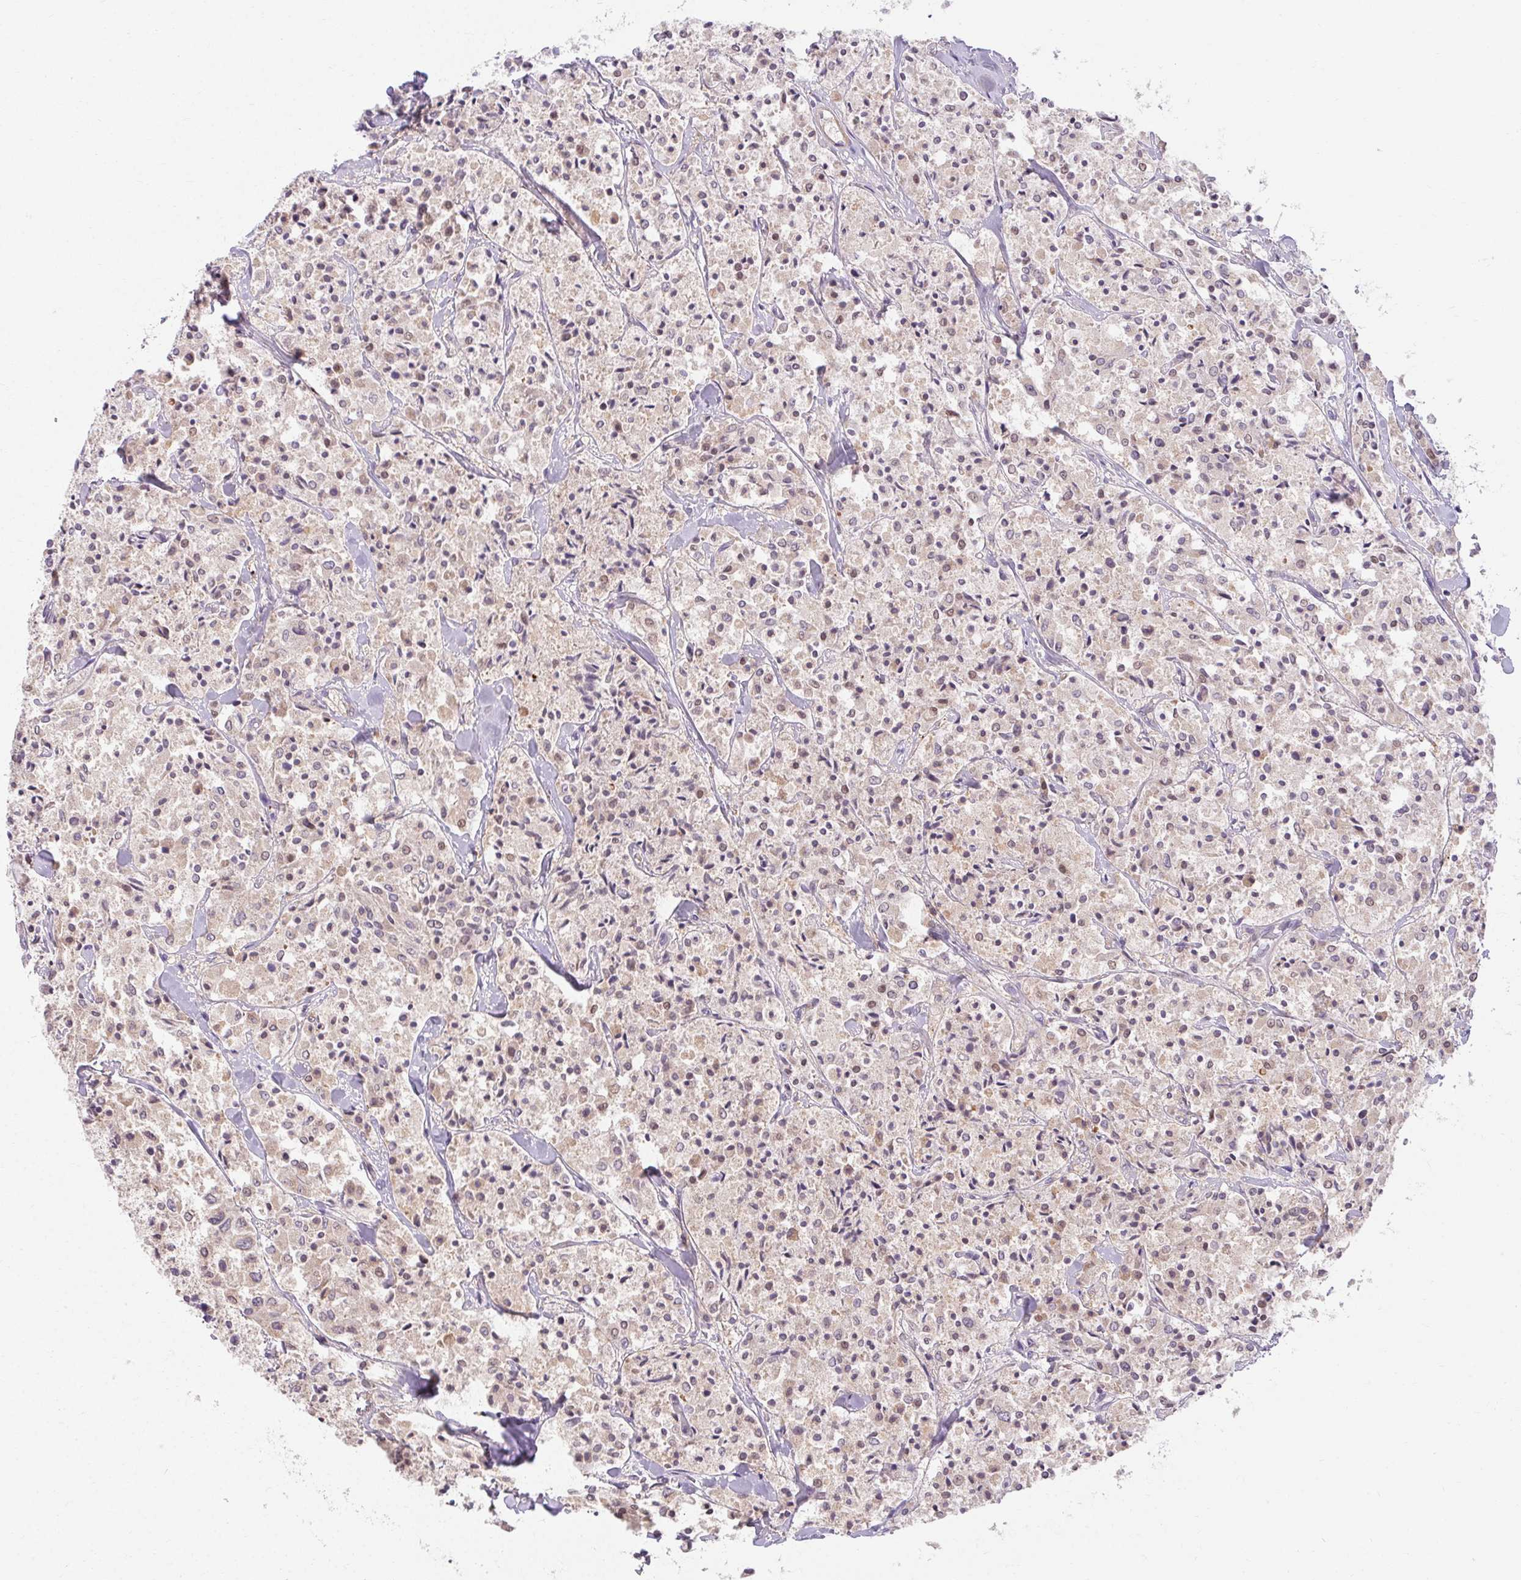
{"staining": {"intensity": "moderate", "quantity": "25%-75%", "location": "cytoplasmic/membranous"}, "tissue": "carcinoid", "cell_type": "Tumor cells", "image_type": "cancer", "snomed": [{"axis": "morphology", "description": "Carcinoid, malignant, NOS"}, {"axis": "topography", "description": "Lung"}], "caption": "Immunohistochemical staining of human carcinoid (malignant) shows medium levels of moderate cytoplasmic/membranous protein staining in about 25%-75% of tumor cells.", "gene": "TMEM52B", "patient": {"sex": "male", "age": 71}}